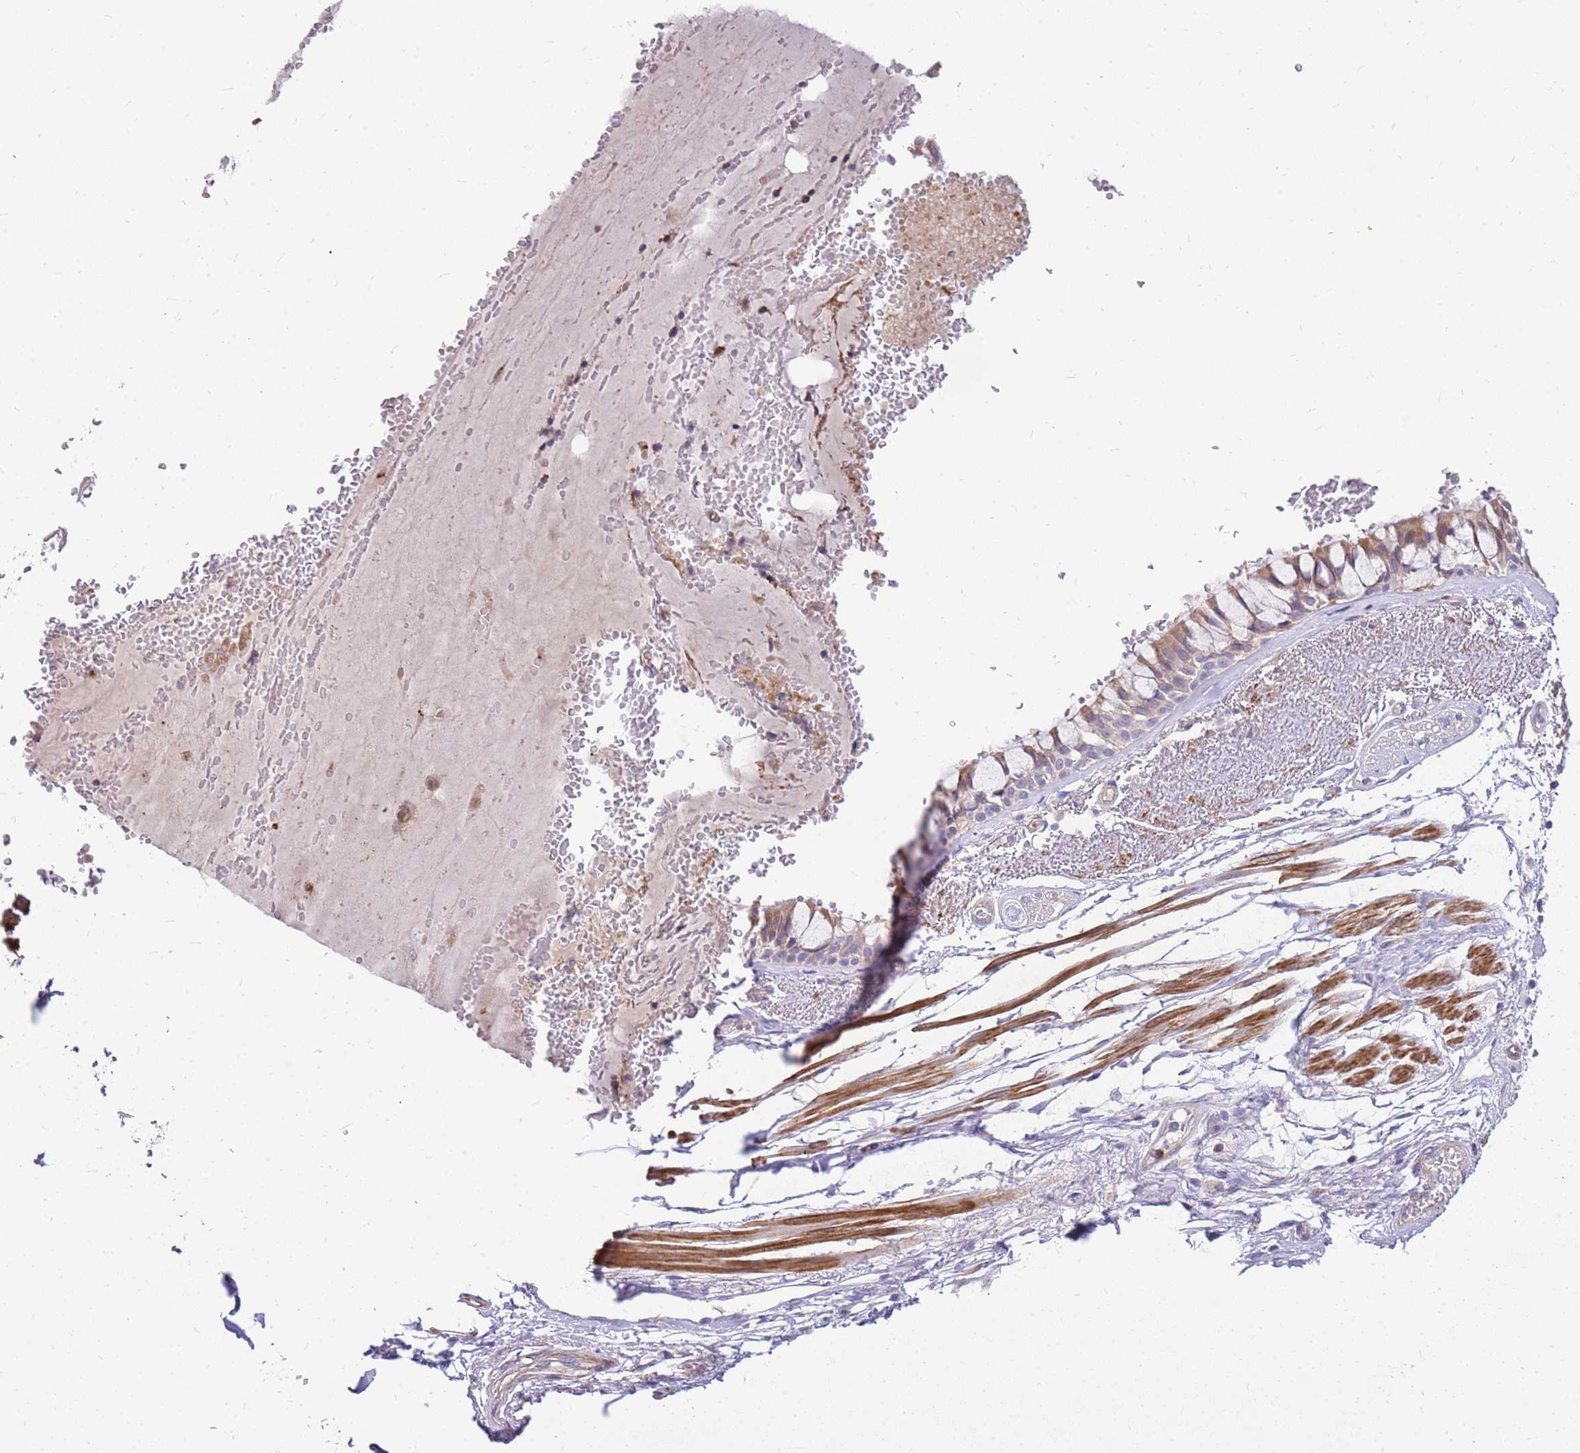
{"staining": {"intensity": "moderate", "quantity": ">75%", "location": "cytoplasmic/membranous"}, "tissue": "bronchus", "cell_type": "Respiratory epithelial cells", "image_type": "normal", "snomed": [{"axis": "morphology", "description": "Normal tissue, NOS"}, {"axis": "topography", "description": "Bronchus"}], "caption": "DAB (3,3'-diaminobenzidine) immunohistochemical staining of normal human bronchus exhibits moderate cytoplasmic/membranous protein positivity in approximately >75% of respiratory epithelial cells. The protein of interest is stained brown, and the nuclei are stained in blue (DAB IHC with brightfield microscopy, high magnification).", "gene": "MVD", "patient": {"sex": "male", "age": 66}}